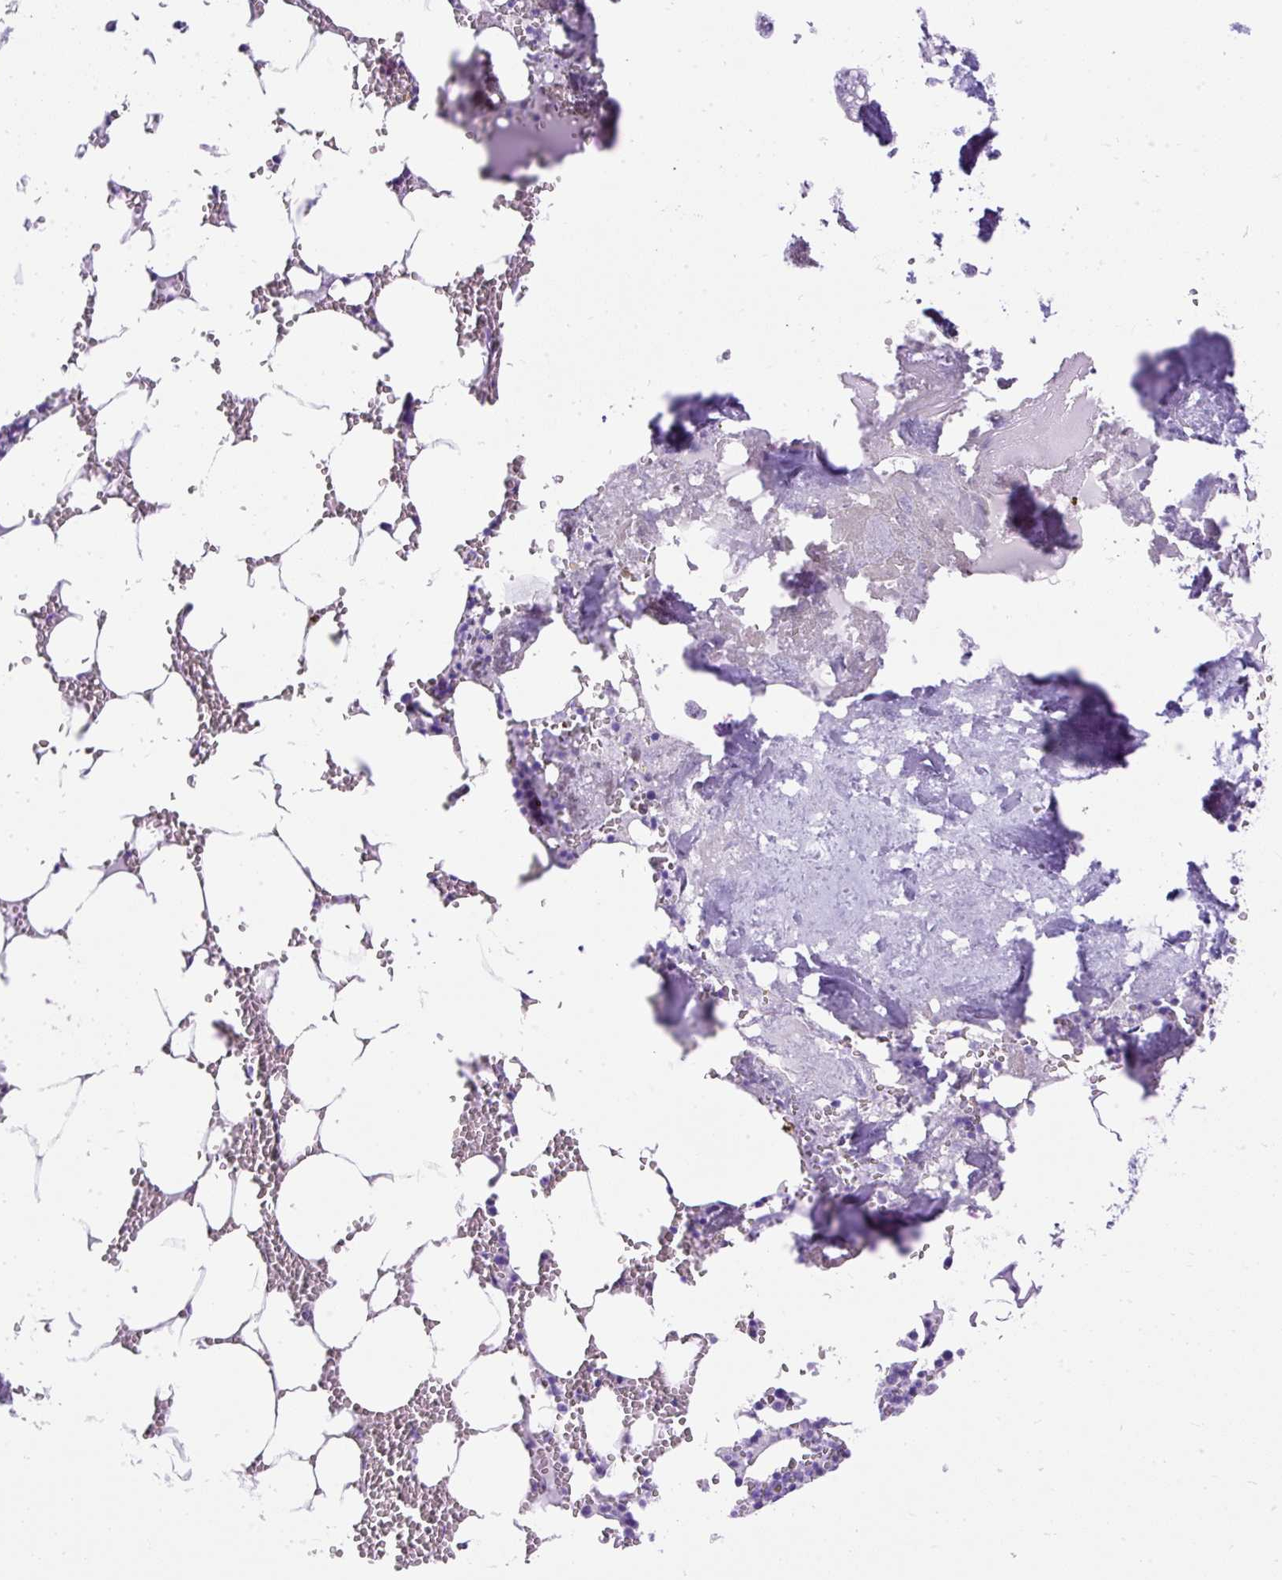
{"staining": {"intensity": "negative", "quantity": "none", "location": "none"}, "tissue": "bone marrow", "cell_type": "Hematopoietic cells", "image_type": "normal", "snomed": [{"axis": "morphology", "description": "Normal tissue, NOS"}, {"axis": "topography", "description": "Bone marrow"}], "caption": "There is no significant positivity in hematopoietic cells of bone marrow.", "gene": "PVALB", "patient": {"sex": "male", "age": 54}}